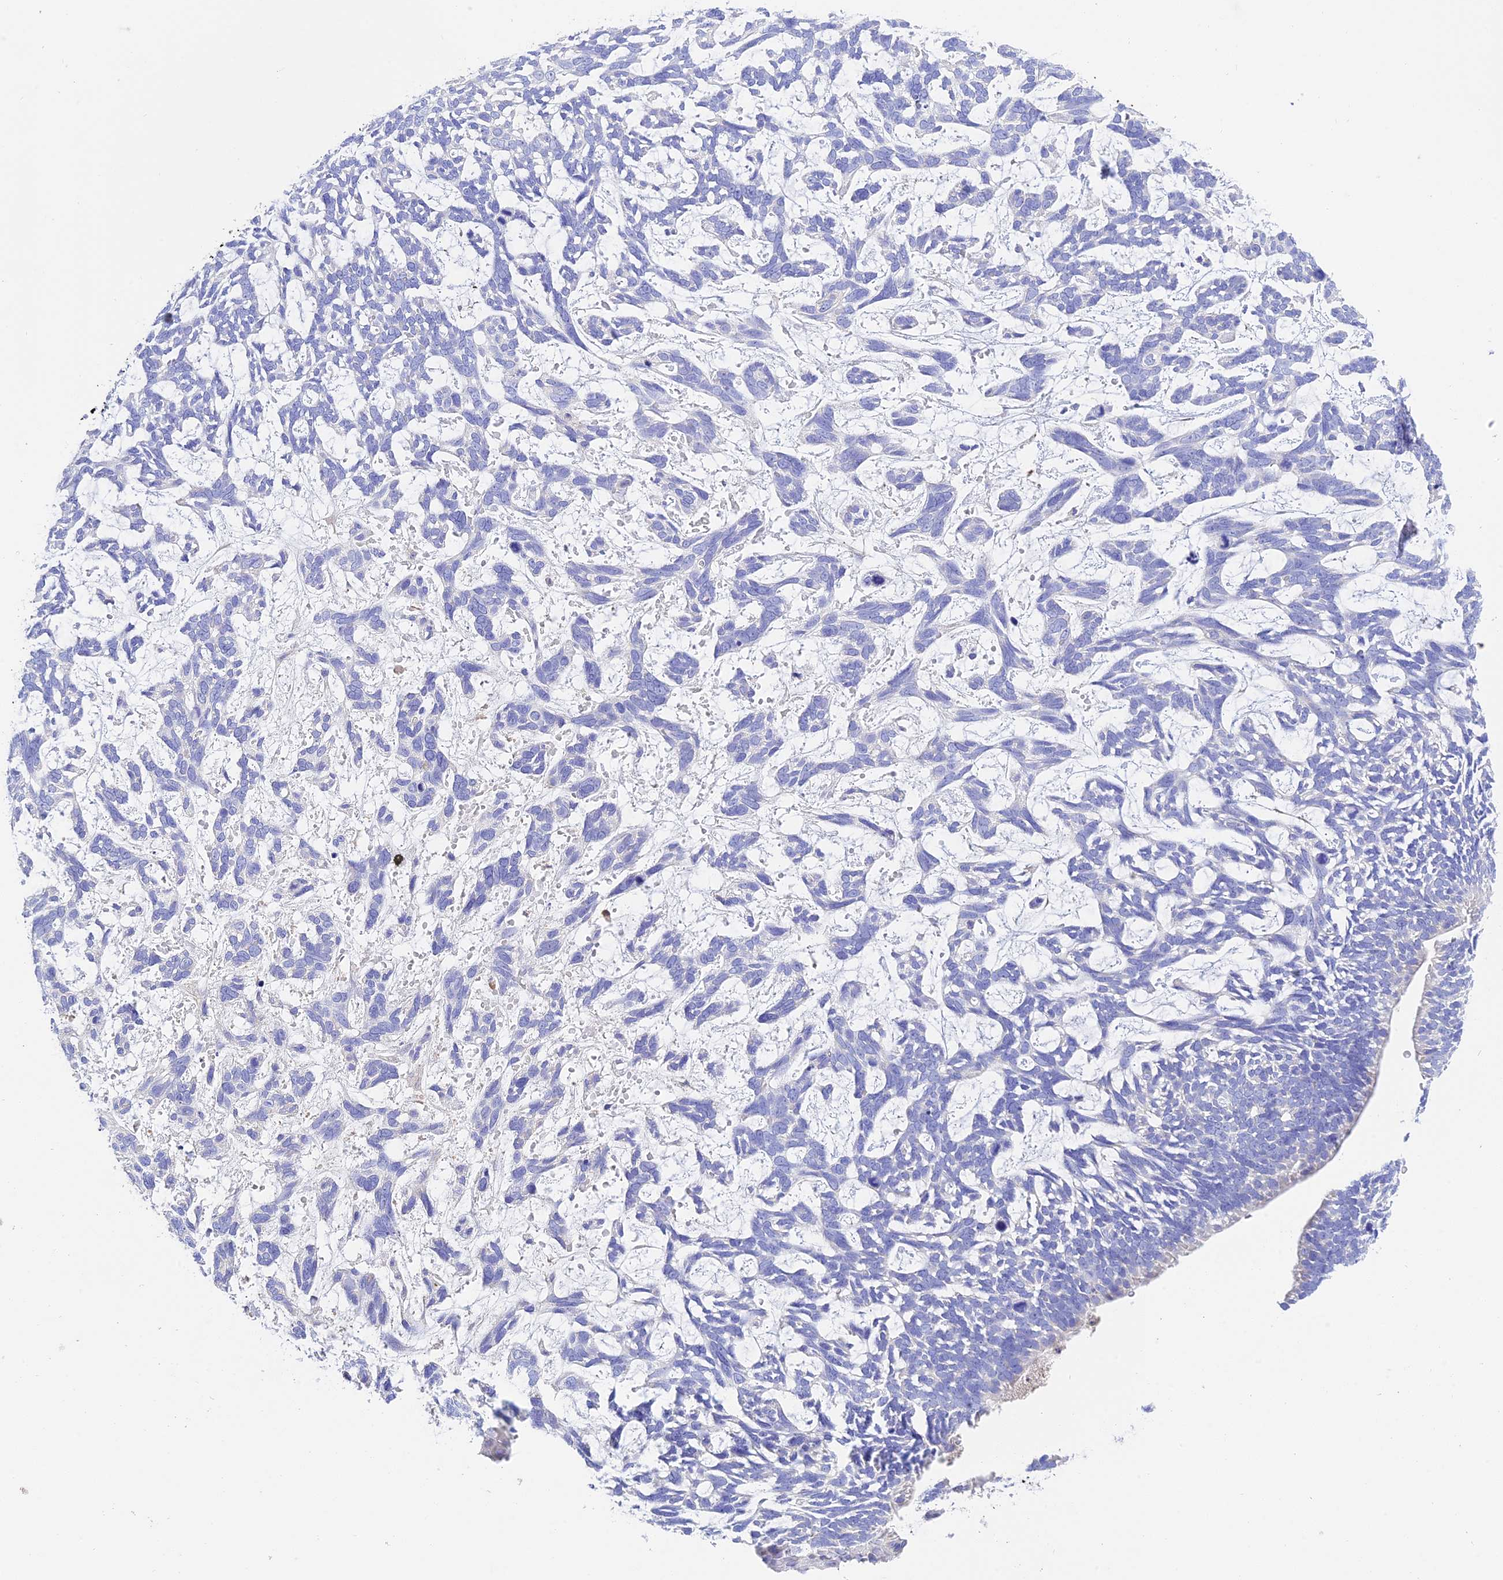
{"staining": {"intensity": "negative", "quantity": "none", "location": "none"}, "tissue": "skin cancer", "cell_type": "Tumor cells", "image_type": "cancer", "snomed": [{"axis": "morphology", "description": "Basal cell carcinoma"}, {"axis": "topography", "description": "Skin"}], "caption": "This is an immunohistochemistry (IHC) micrograph of skin cancer (basal cell carcinoma). There is no positivity in tumor cells.", "gene": "FRA10AC1", "patient": {"sex": "male", "age": 88}}